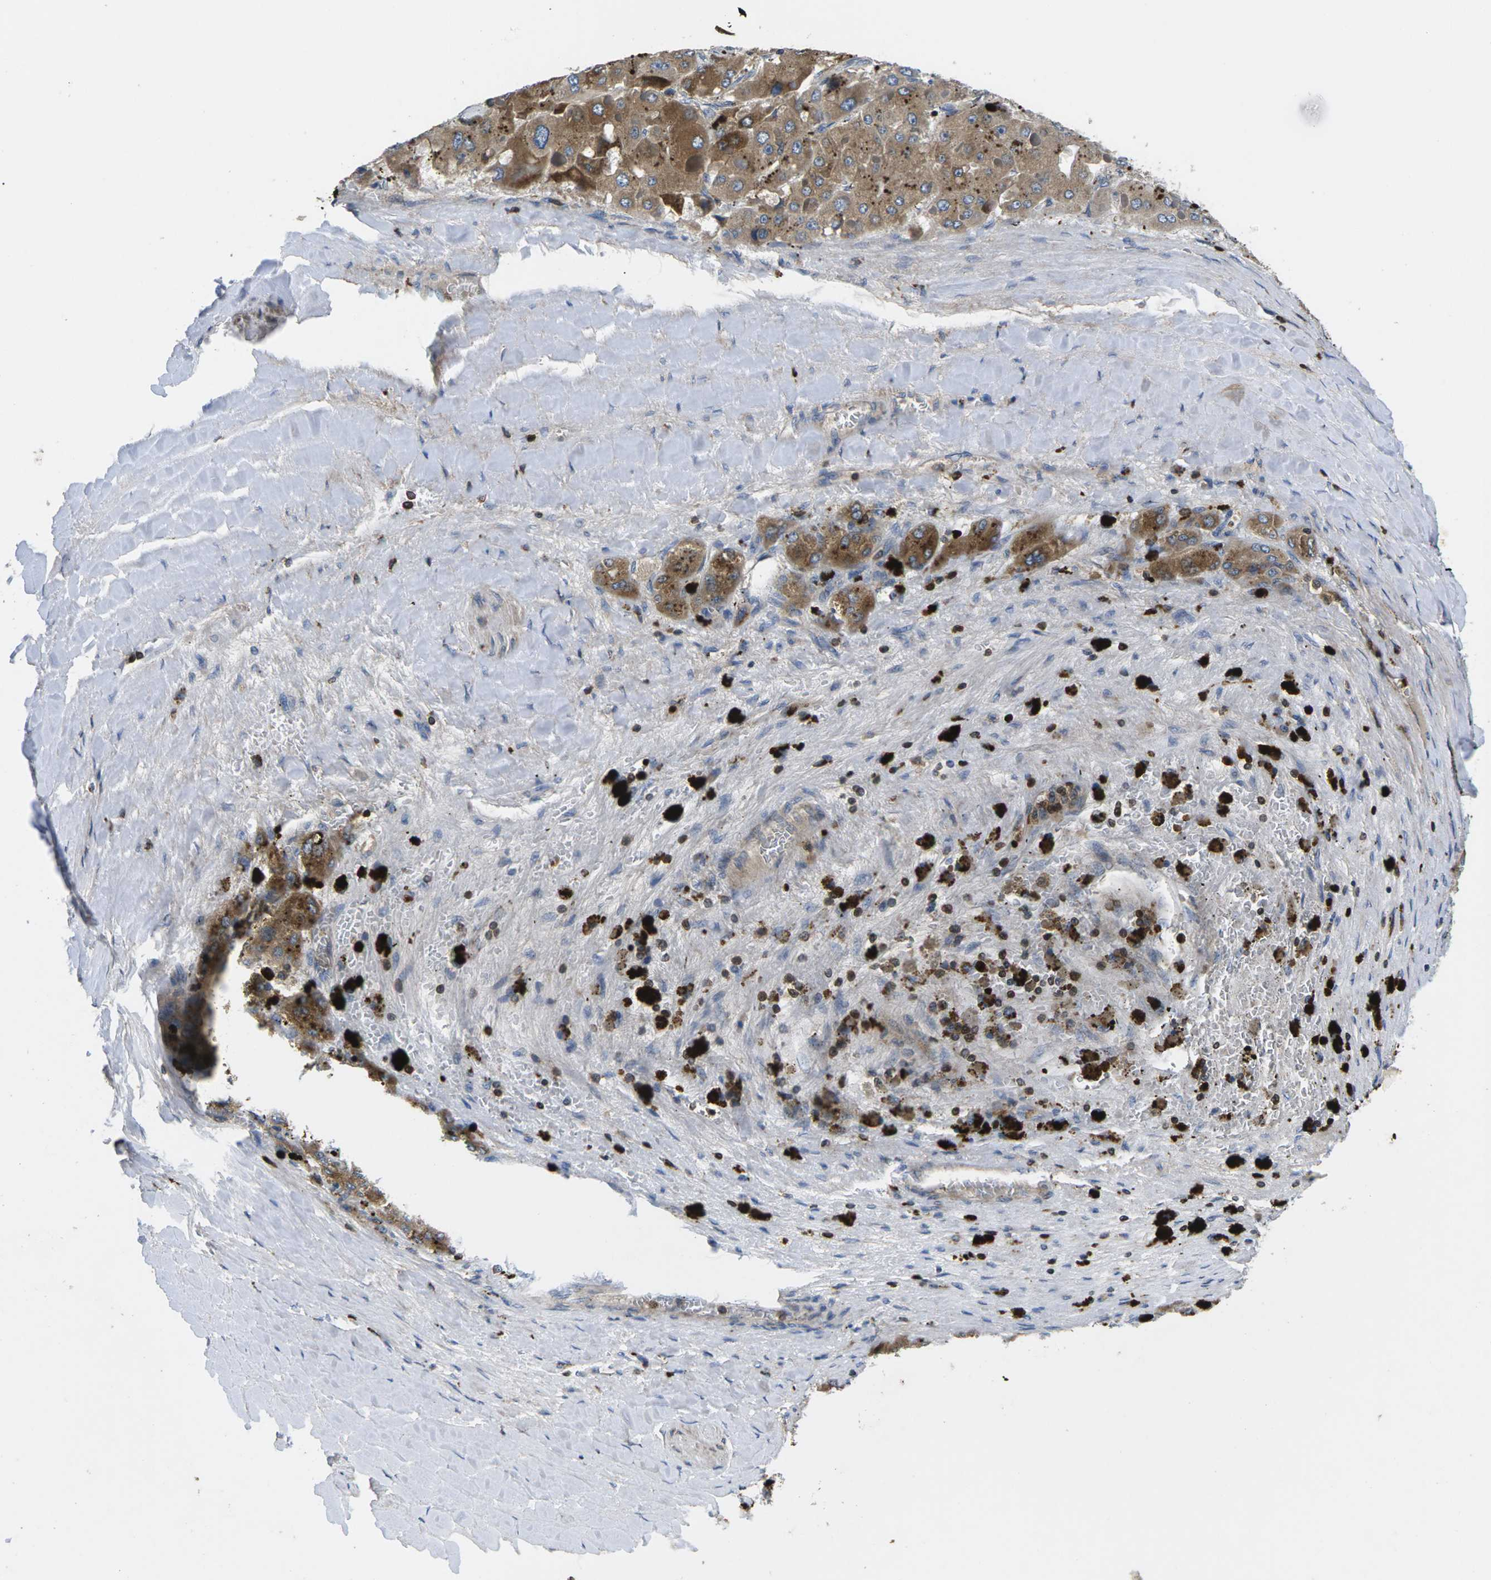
{"staining": {"intensity": "strong", "quantity": ">75%", "location": "cytoplasmic/membranous"}, "tissue": "liver cancer", "cell_type": "Tumor cells", "image_type": "cancer", "snomed": [{"axis": "morphology", "description": "Carcinoma, Hepatocellular, NOS"}, {"axis": "topography", "description": "Liver"}], "caption": "Tumor cells display strong cytoplasmic/membranous expression in approximately >75% of cells in liver cancer (hepatocellular carcinoma).", "gene": "PLCE1", "patient": {"sex": "female", "age": 73}}